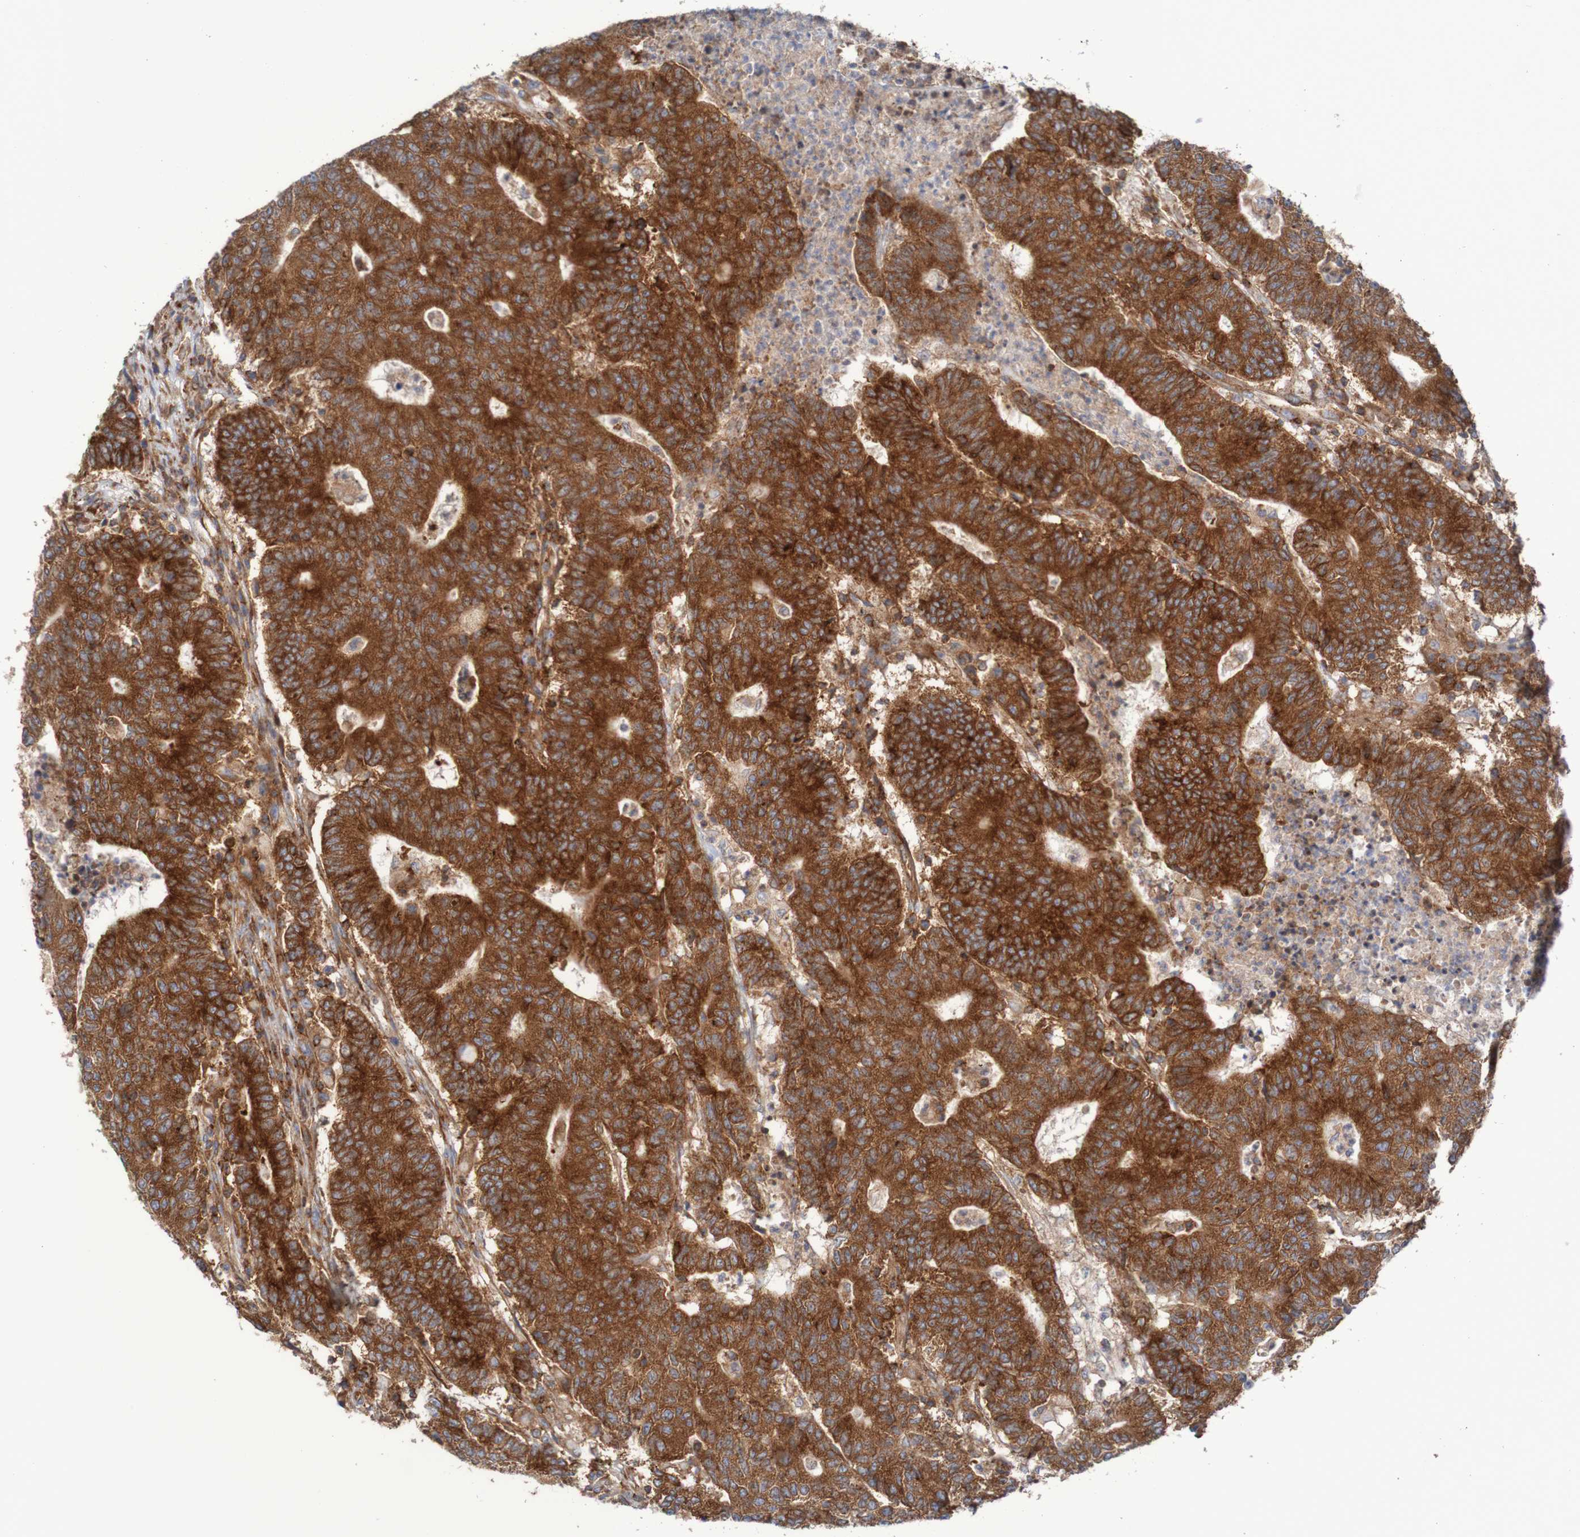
{"staining": {"intensity": "strong", "quantity": ">75%", "location": "cytoplasmic/membranous"}, "tissue": "colorectal cancer", "cell_type": "Tumor cells", "image_type": "cancer", "snomed": [{"axis": "morphology", "description": "Normal tissue, NOS"}, {"axis": "morphology", "description": "Adenocarcinoma, NOS"}, {"axis": "topography", "description": "Colon"}], "caption": "Protein analysis of colorectal cancer (adenocarcinoma) tissue exhibits strong cytoplasmic/membranous staining in approximately >75% of tumor cells.", "gene": "FXR2", "patient": {"sex": "female", "age": 75}}